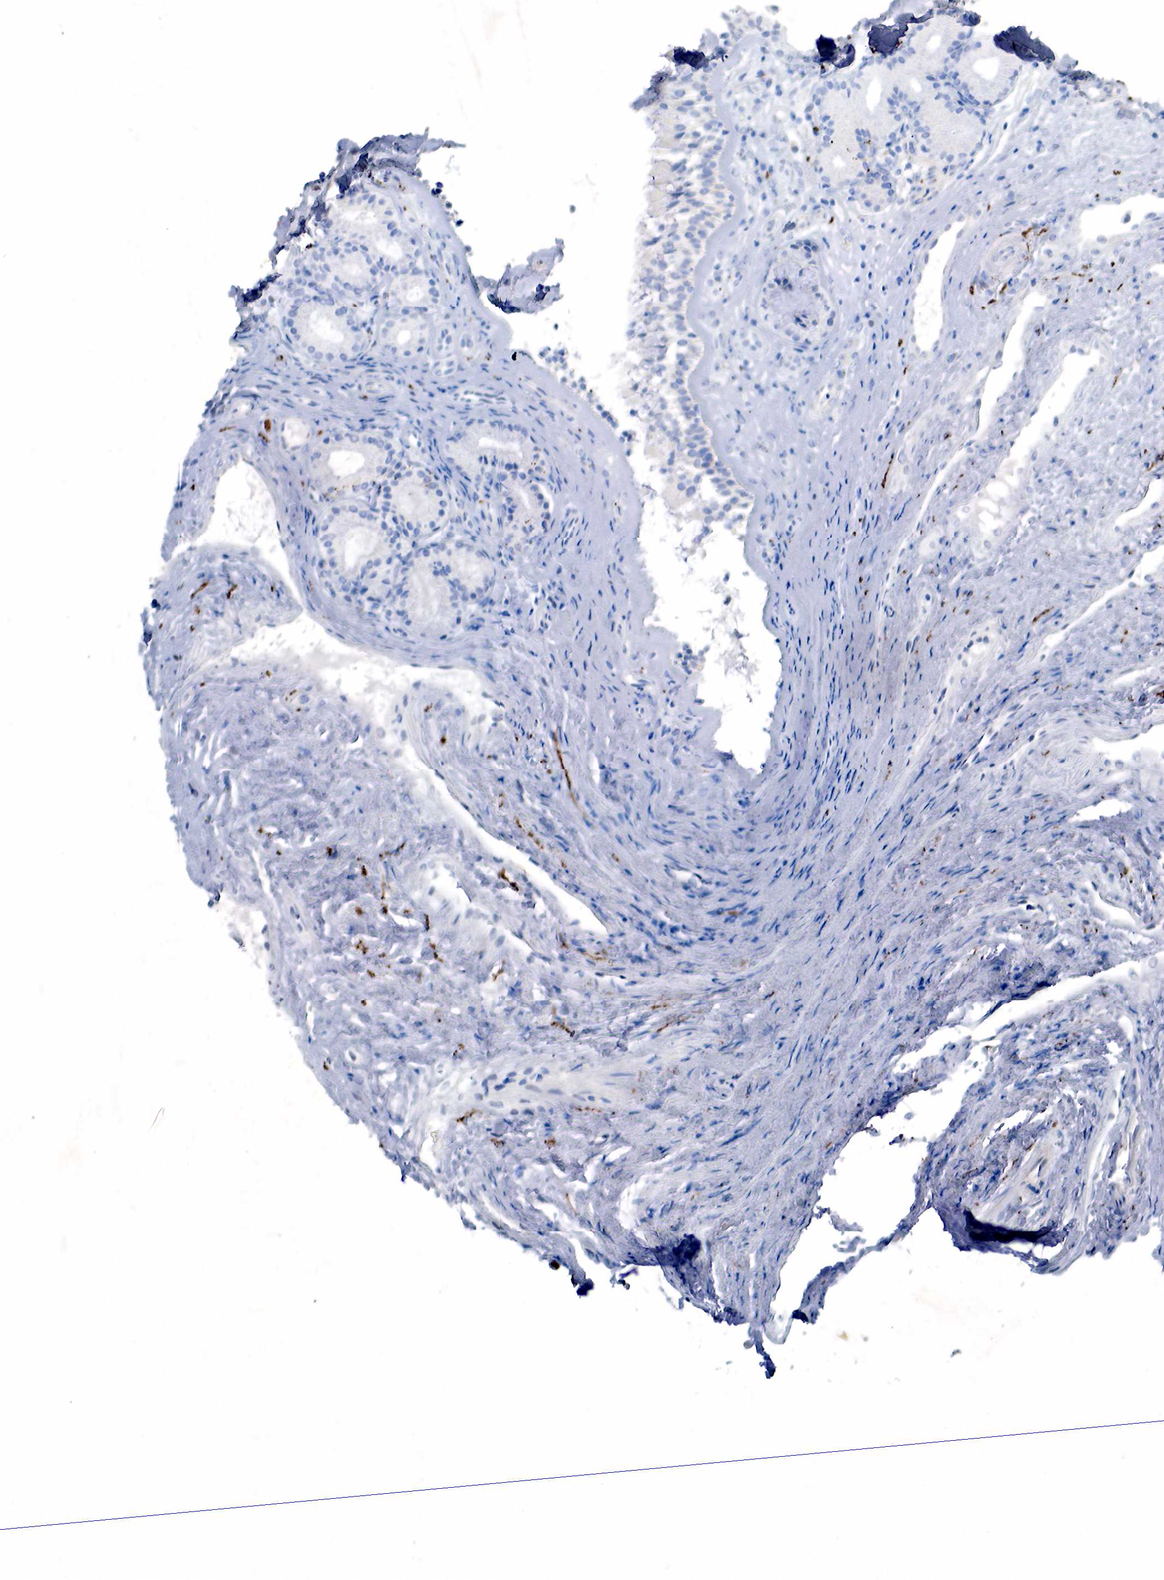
{"staining": {"intensity": "negative", "quantity": "none", "location": "none"}, "tissue": "nasopharynx", "cell_type": "Respiratory epithelial cells", "image_type": "normal", "snomed": [{"axis": "morphology", "description": "Normal tissue, NOS"}, {"axis": "topography", "description": "Nasopharynx"}], "caption": "Respiratory epithelial cells are negative for protein expression in unremarkable human nasopharynx. The staining was performed using DAB (3,3'-diaminobenzidine) to visualize the protein expression in brown, while the nuclei were stained in blue with hematoxylin (Magnification: 20x).", "gene": "SYP", "patient": {"sex": "female", "age": 78}}